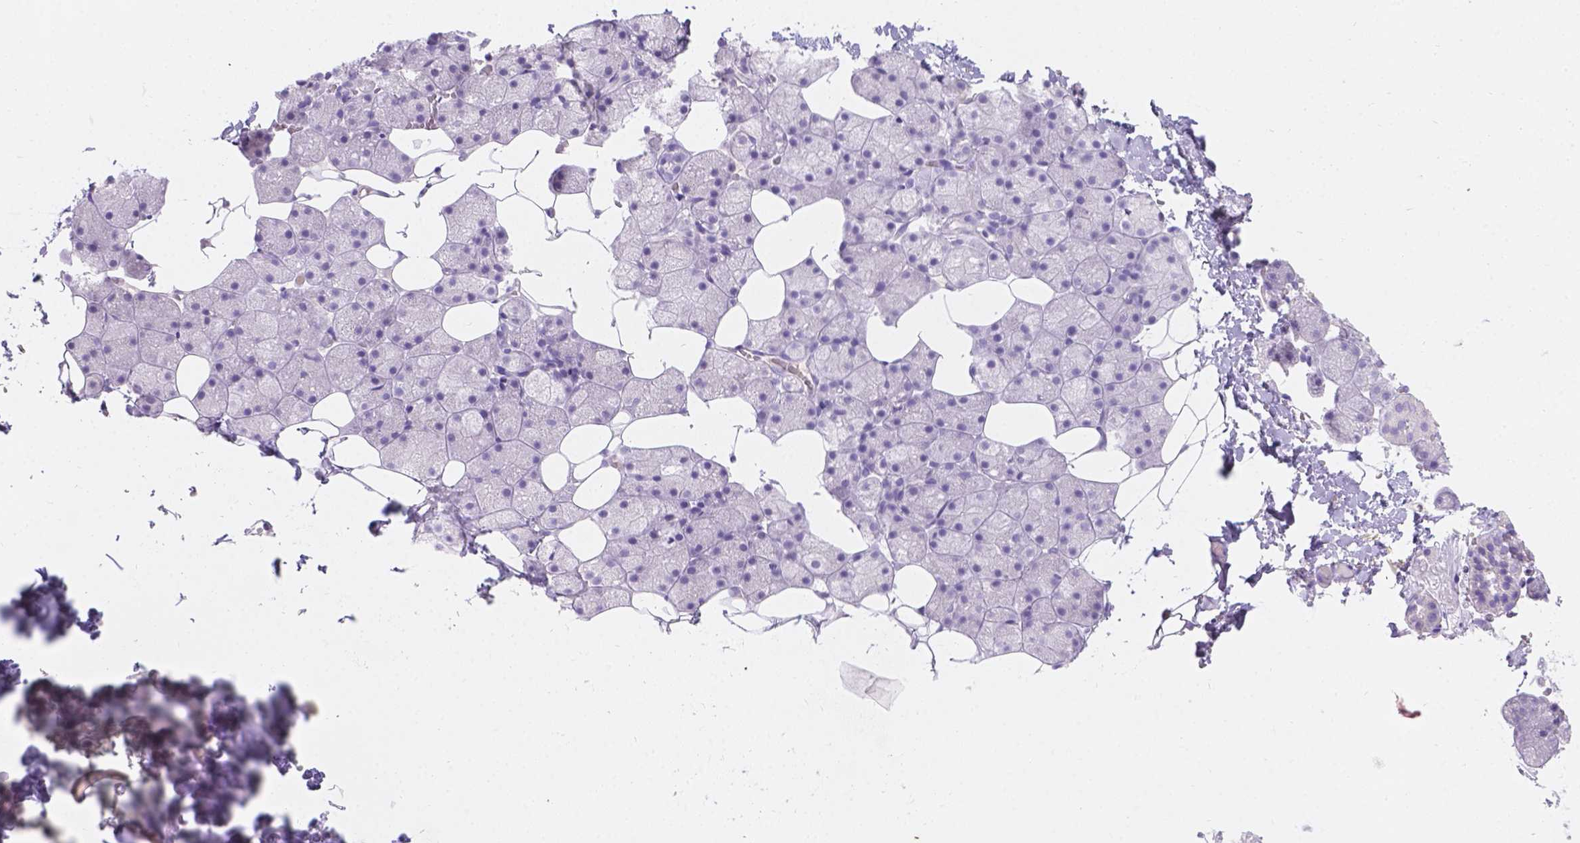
{"staining": {"intensity": "negative", "quantity": "none", "location": "none"}, "tissue": "salivary gland", "cell_type": "Glandular cells", "image_type": "normal", "snomed": [{"axis": "morphology", "description": "Normal tissue, NOS"}, {"axis": "topography", "description": "Salivary gland"}], "caption": "IHC micrograph of normal salivary gland: human salivary gland stained with DAB reveals no significant protein expression in glandular cells.", "gene": "GAL3ST2", "patient": {"sex": "male", "age": 38}}